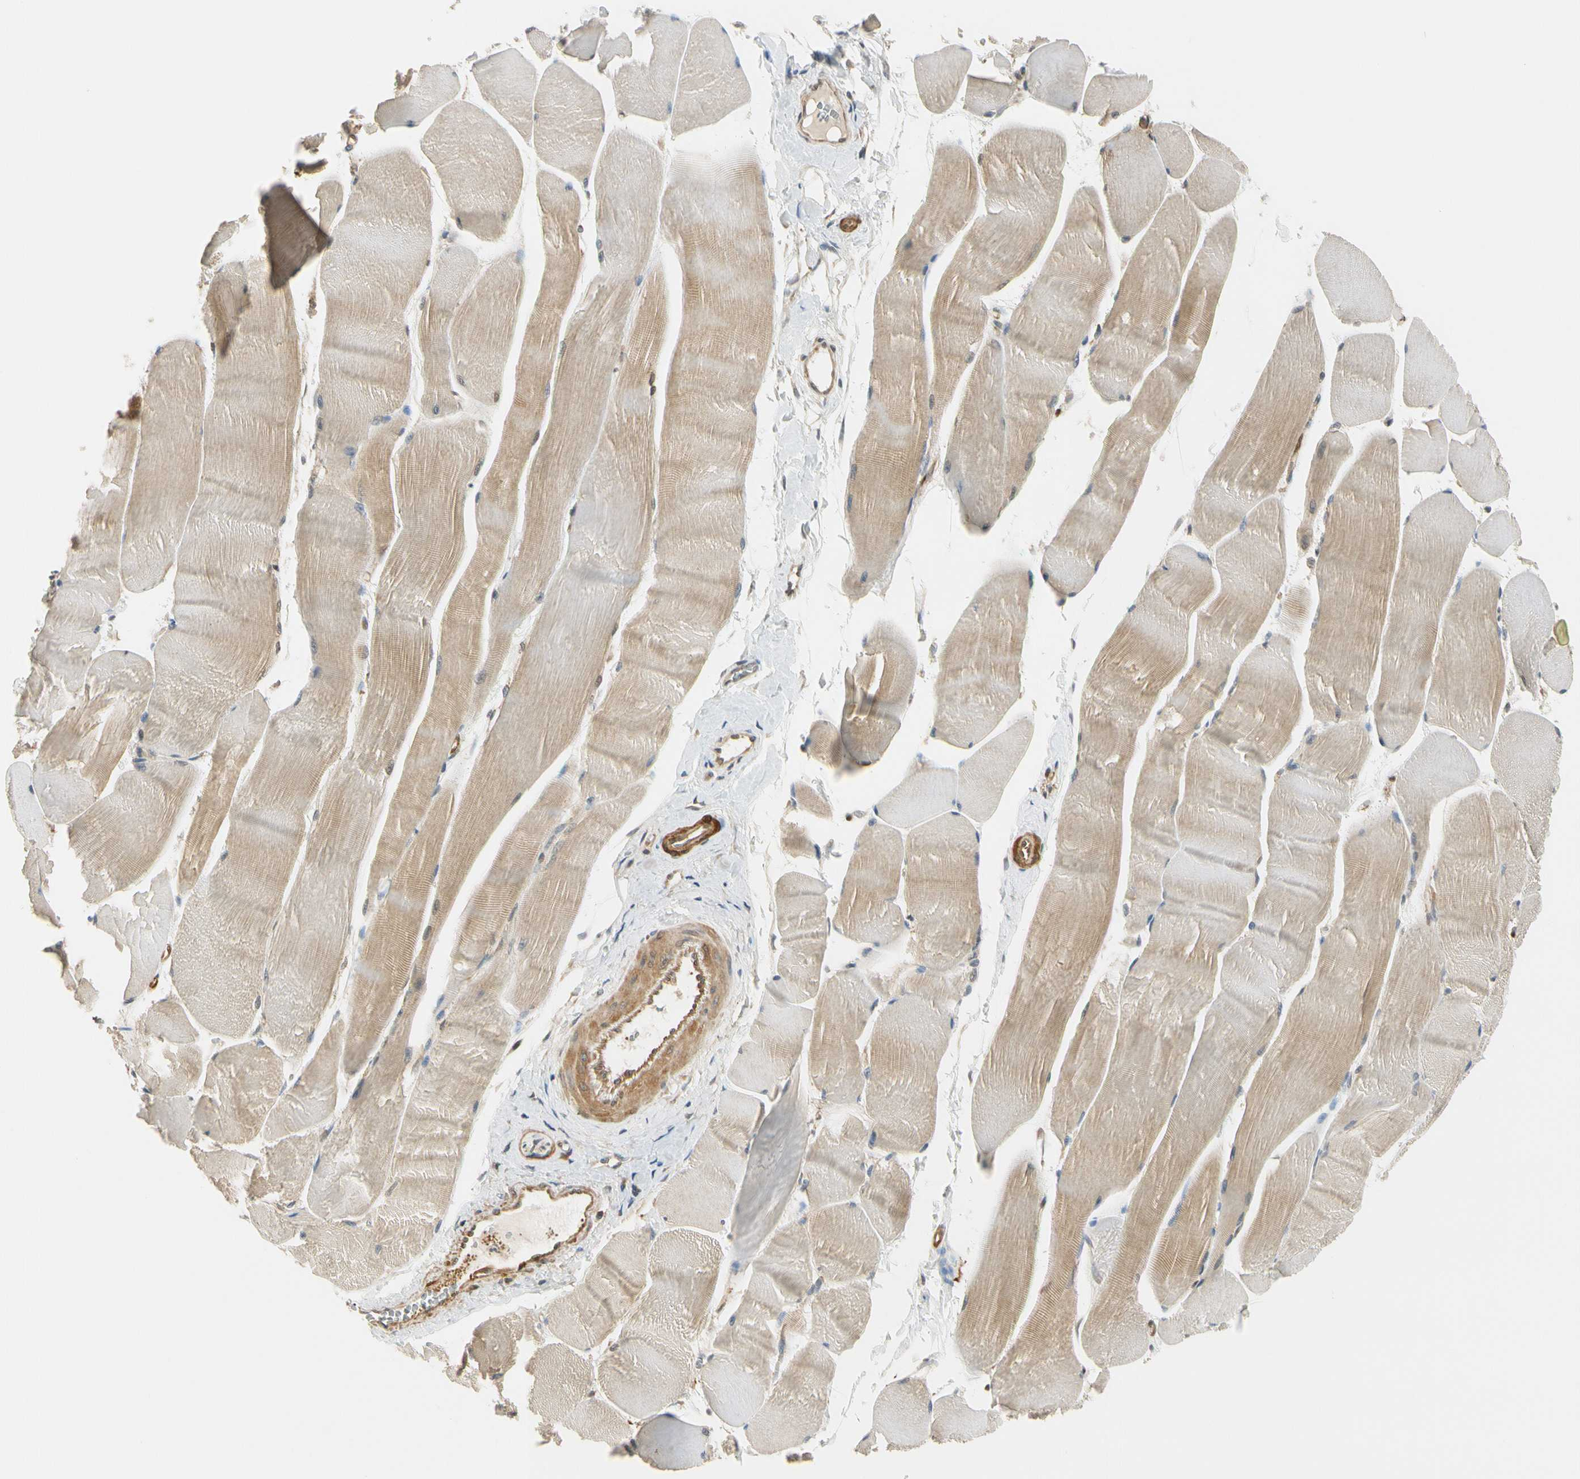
{"staining": {"intensity": "moderate", "quantity": "25%-75%", "location": "cytoplasmic/membranous"}, "tissue": "skeletal muscle", "cell_type": "Myocytes", "image_type": "normal", "snomed": [{"axis": "morphology", "description": "Normal tissue, NOS"}, {"axis": "morphology", "description": "Squamous cell carcinoma, NOS"}, {"axis": "topography", "description": "Skeletal muscle"}], "caption": "Moderate cytoplasmic/membranous staining for a protein is seen in about 25%-75% of myocytes of normal skeletal muscle using immunohistochemistry.", "gene": "RASGRF1", "patient": {"sex": "male", "age": 51}}